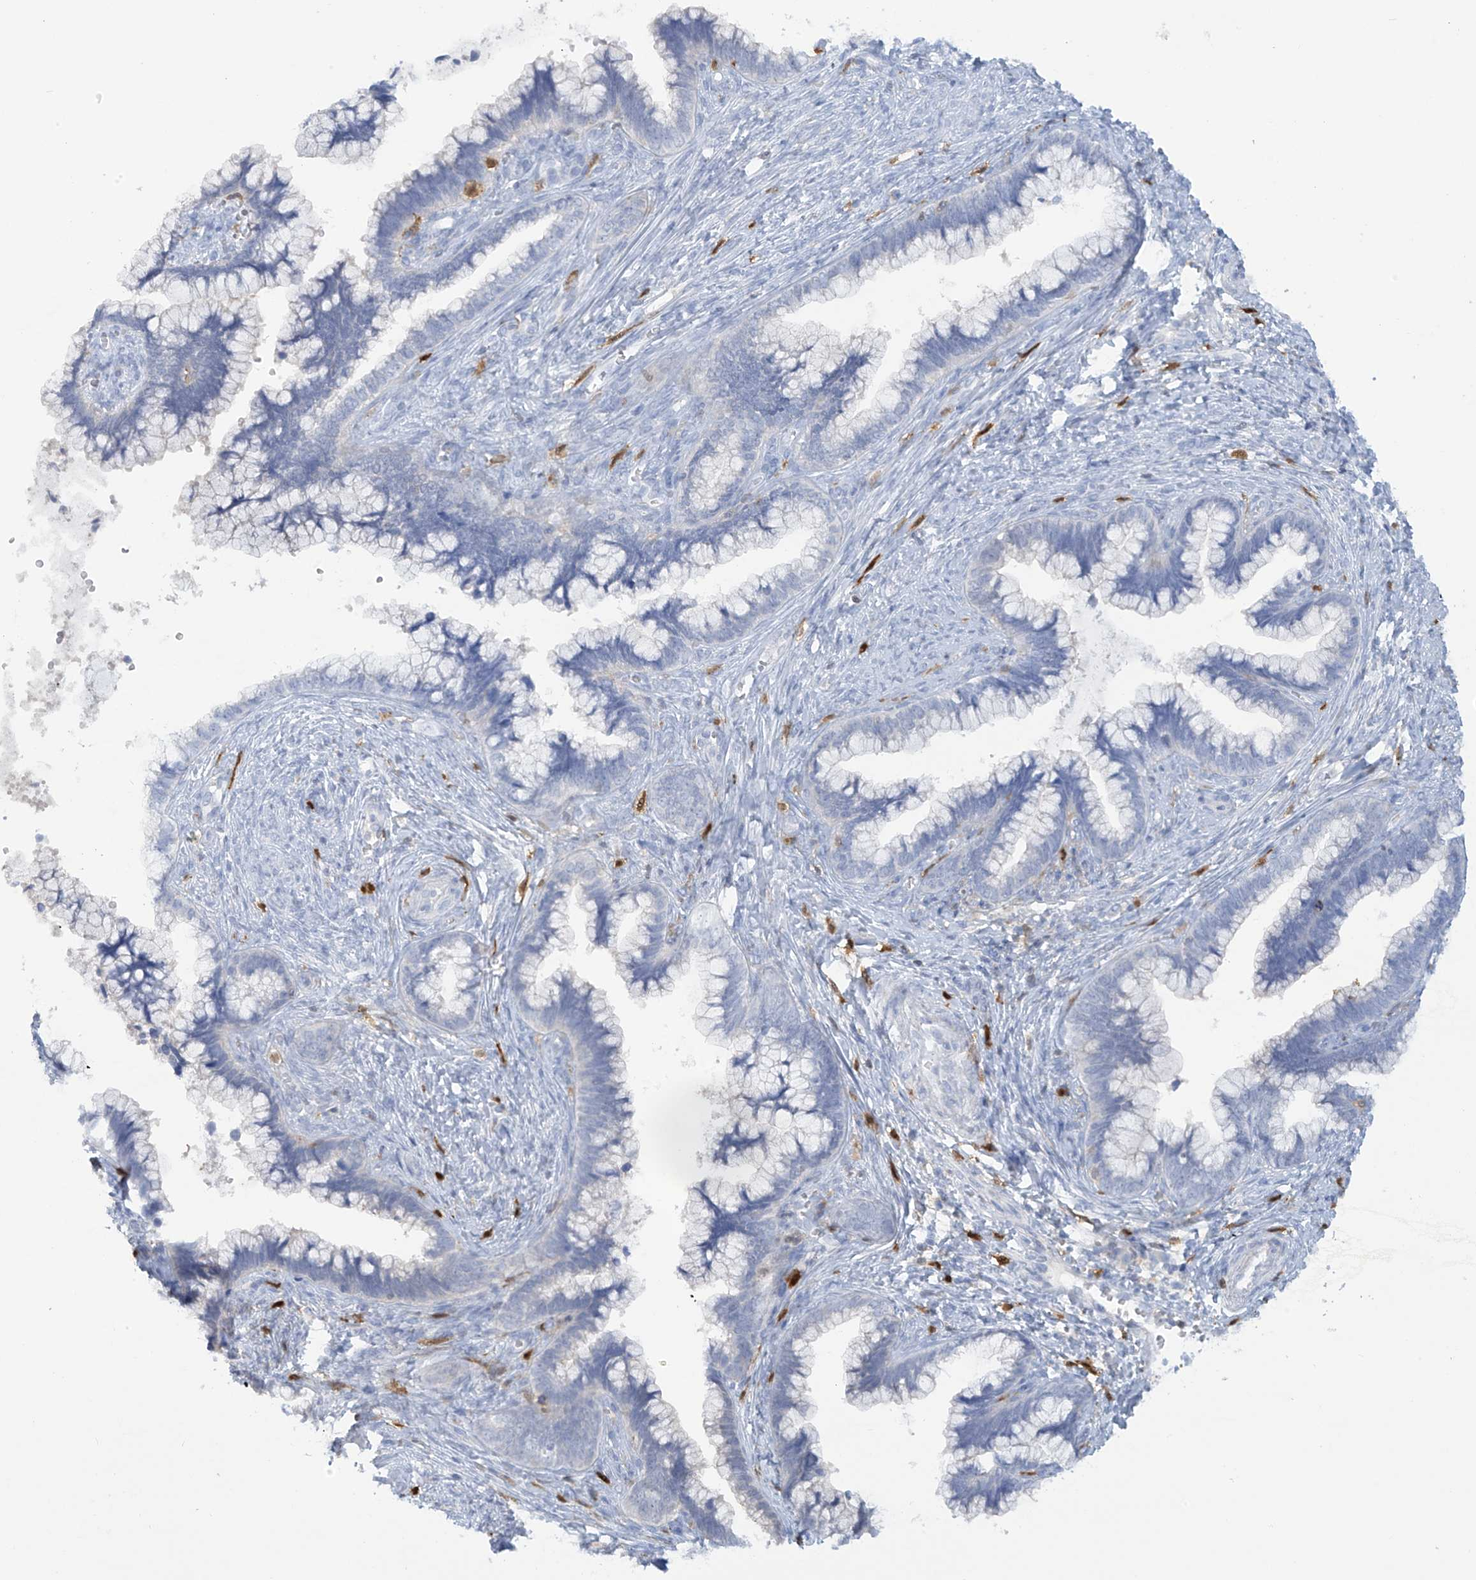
{"staining": {"intensity": "negative", "quantity": "none", "location": "none"}, "tissue": "cervical cancer", "cell_type": "Tumor cells", "image_type": "cancer", "snomed": [{"axis": "morphology", "description": "Adenocarcinoma, NOS"}, {"axis": "topography", "description": "Cervix"}], "caption": "Immunohistochemical staining of cervical adenocarcinoma shows no significant staining in tumor cells.", "gene": "TRMT2B", "patient": {"sex": "female", "age": 44}}